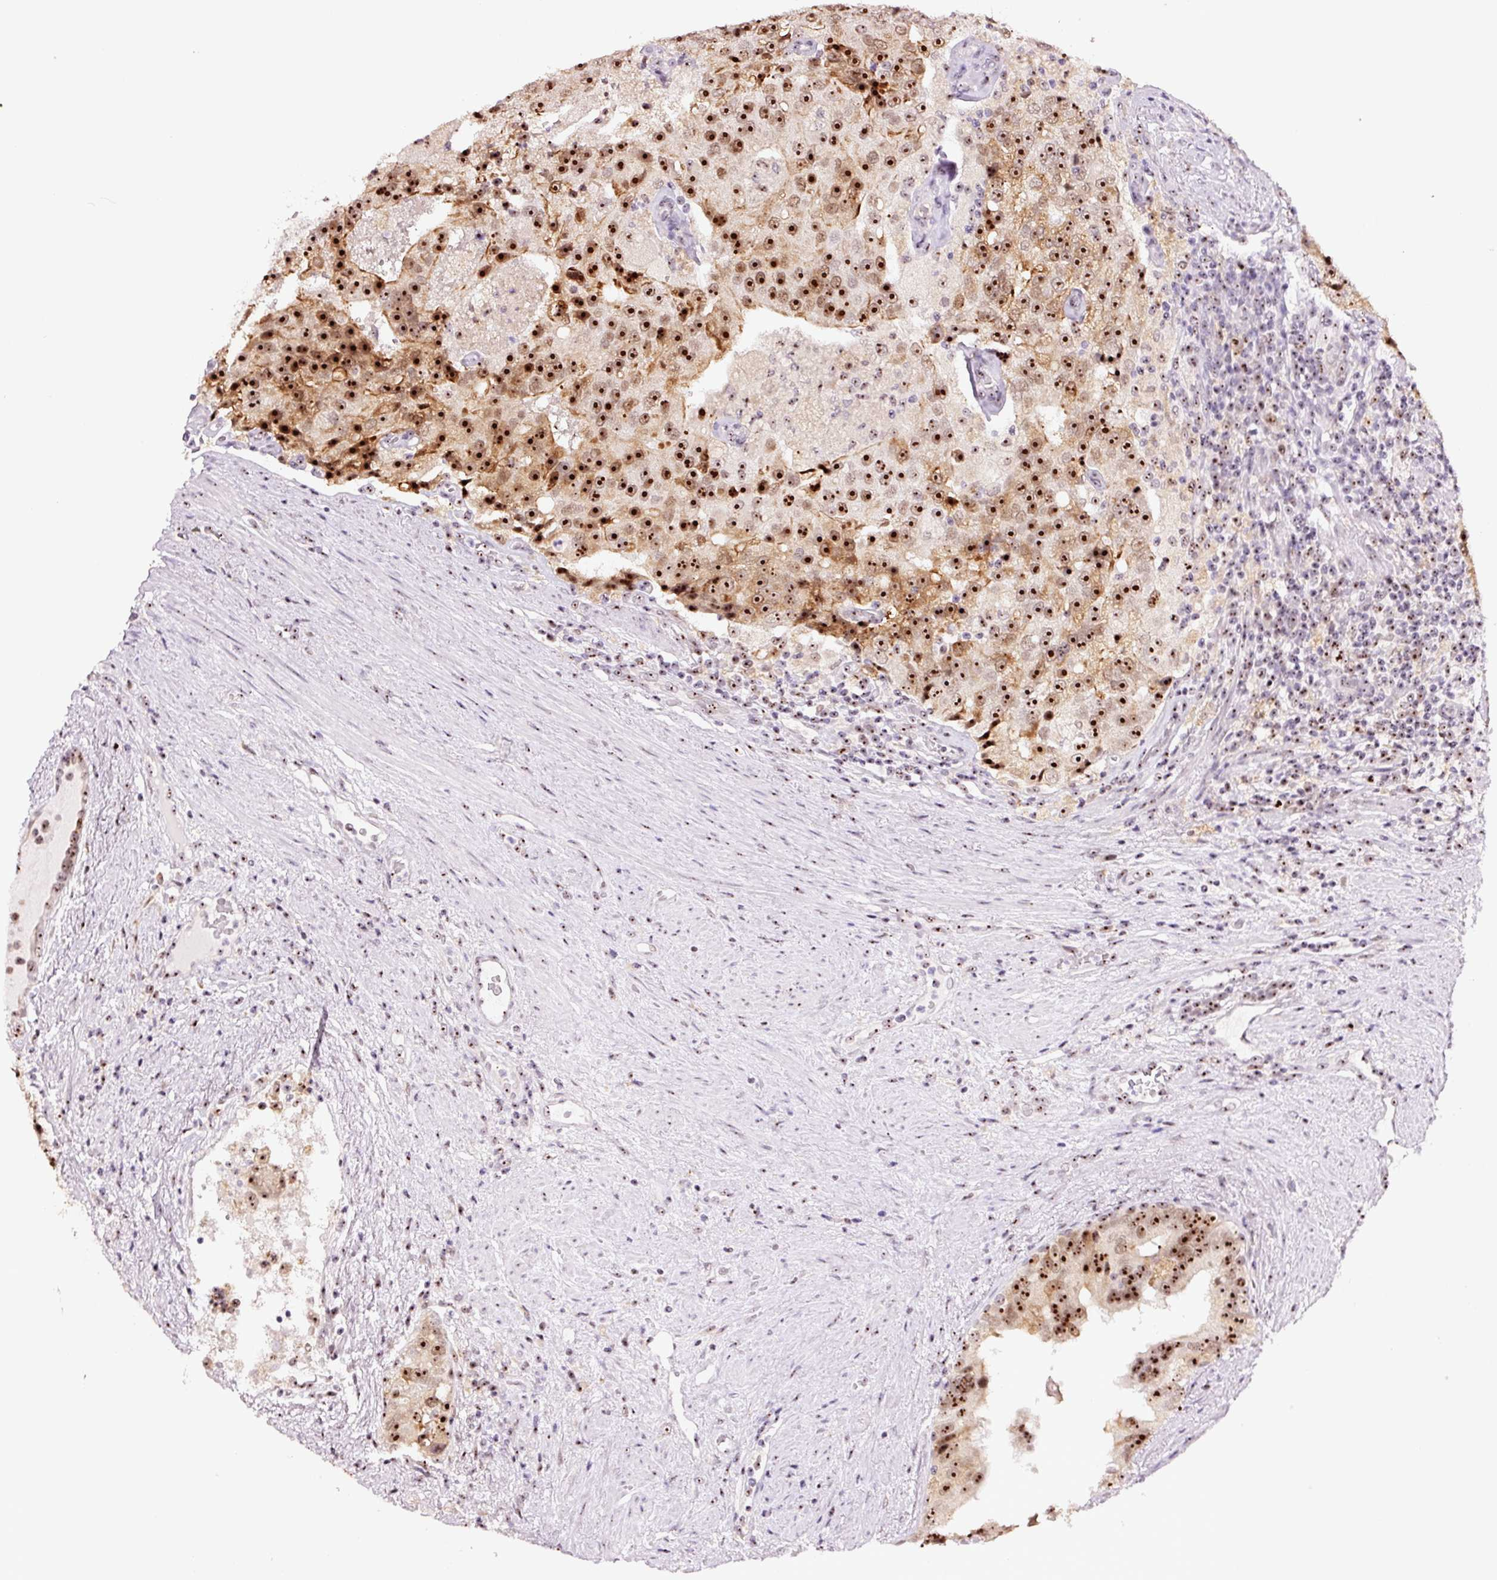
{"staining": {"intensity": "strong", "quantity": ">75%", "location": "nuclear"}, "tissue": "prostate cancer", "cell_type": "Tumor cells", "image_type": "cancer", "snomed": [{"axis": "morphology", "description": "Adenocarcinoma, High grade"}, {"axis": "topography", "description": "Prostate"}], "caption": "Brown immunohistochemical staining in human high-grade adenocarcinoma (prostate) demonstrates strong nuclear positivity in about >75% of tumor cells.", "gene": "GNL3", "patient": {"sex": "male", "age": 70}}